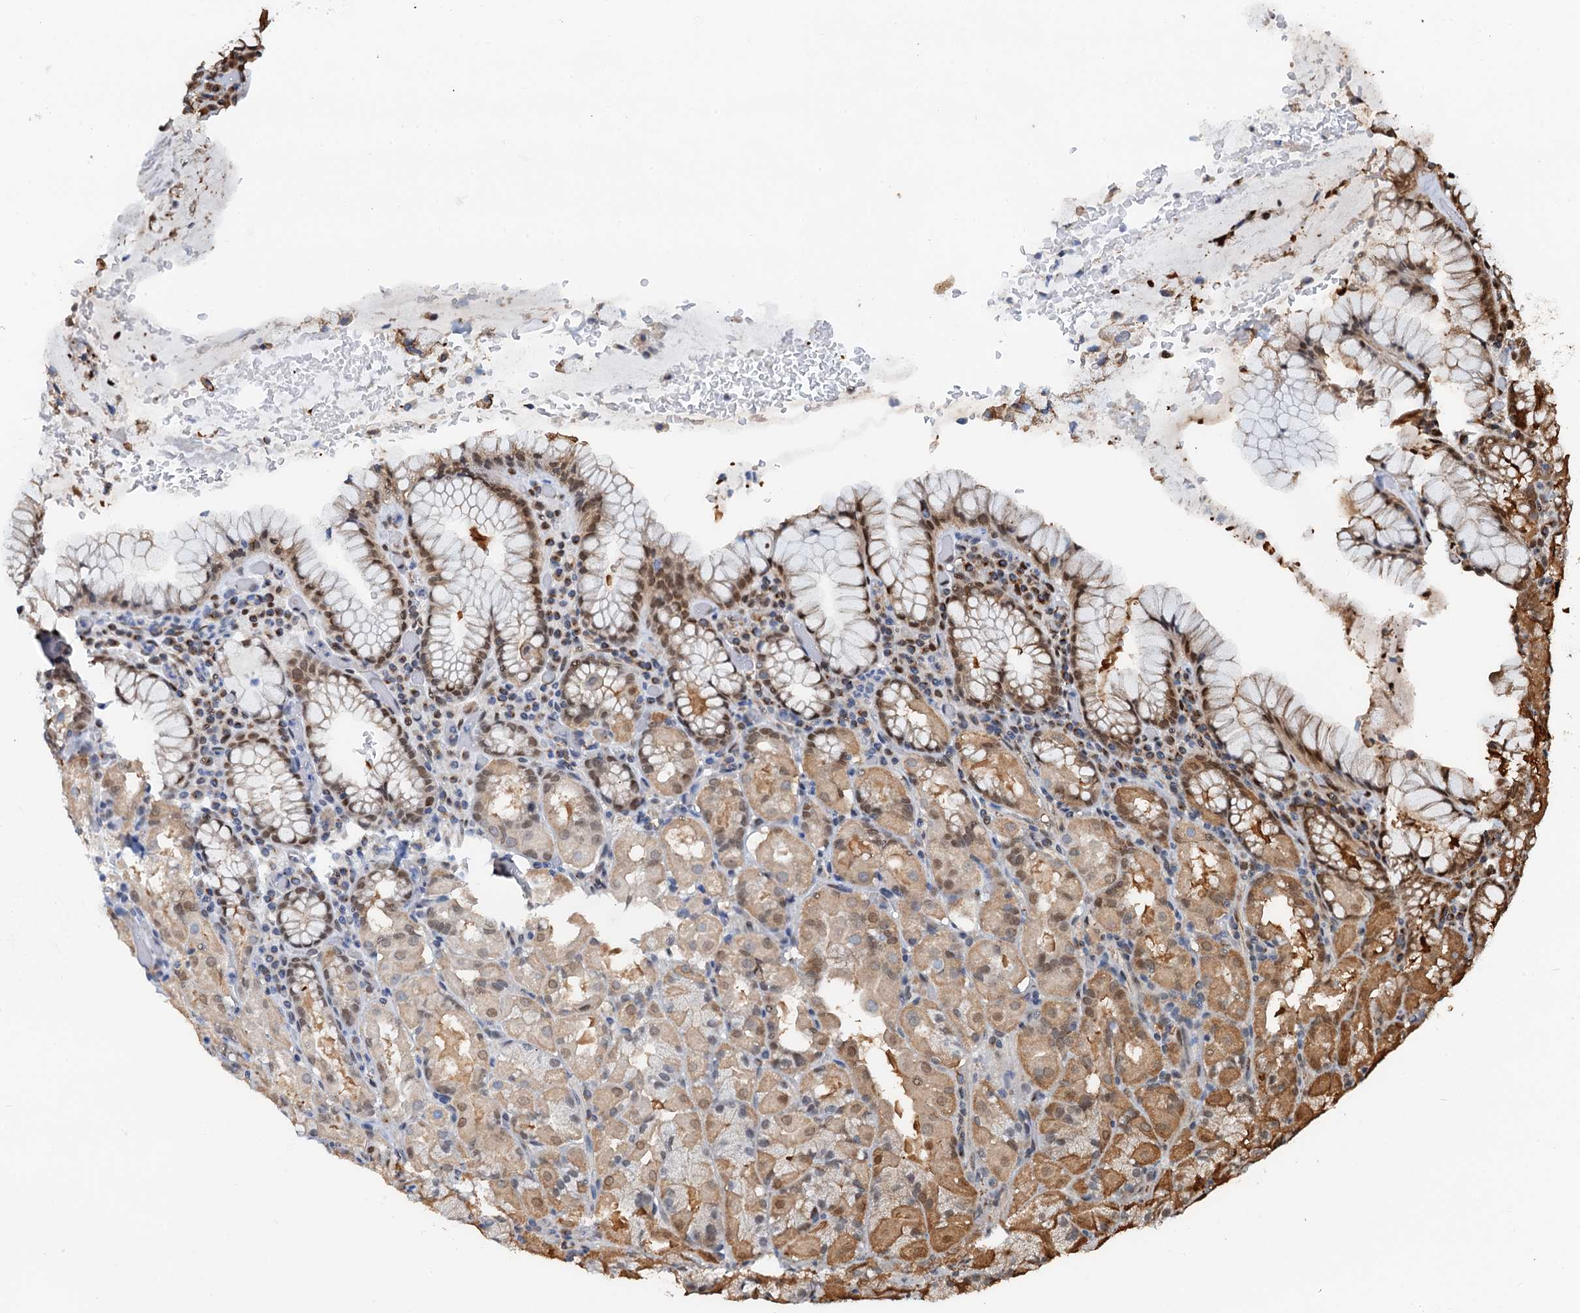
{"staining": {"intensity": "moderate", "quantity": ">75%", "location": "cytoplasmic/membranous,nuclear"}, "tissue": "stomach", "cell_type": "Glandular cells", "image_type": "normal", "snomed": [{"axis": "morphology", "description": "Normal tissue, NOS"}, {"axis": "topography", "description": "Stomach, upper"}, {"axis": "topography", "description": "Stomach, lower"}], "caption": "Protein staining reveals moderate cytoplasmic/membranous,nuclear positivity in approximately >75% of glandular cells in unremarkable stomach.", "gene": "CFDP1", "patient": {"sex": "male", "age": 80}}